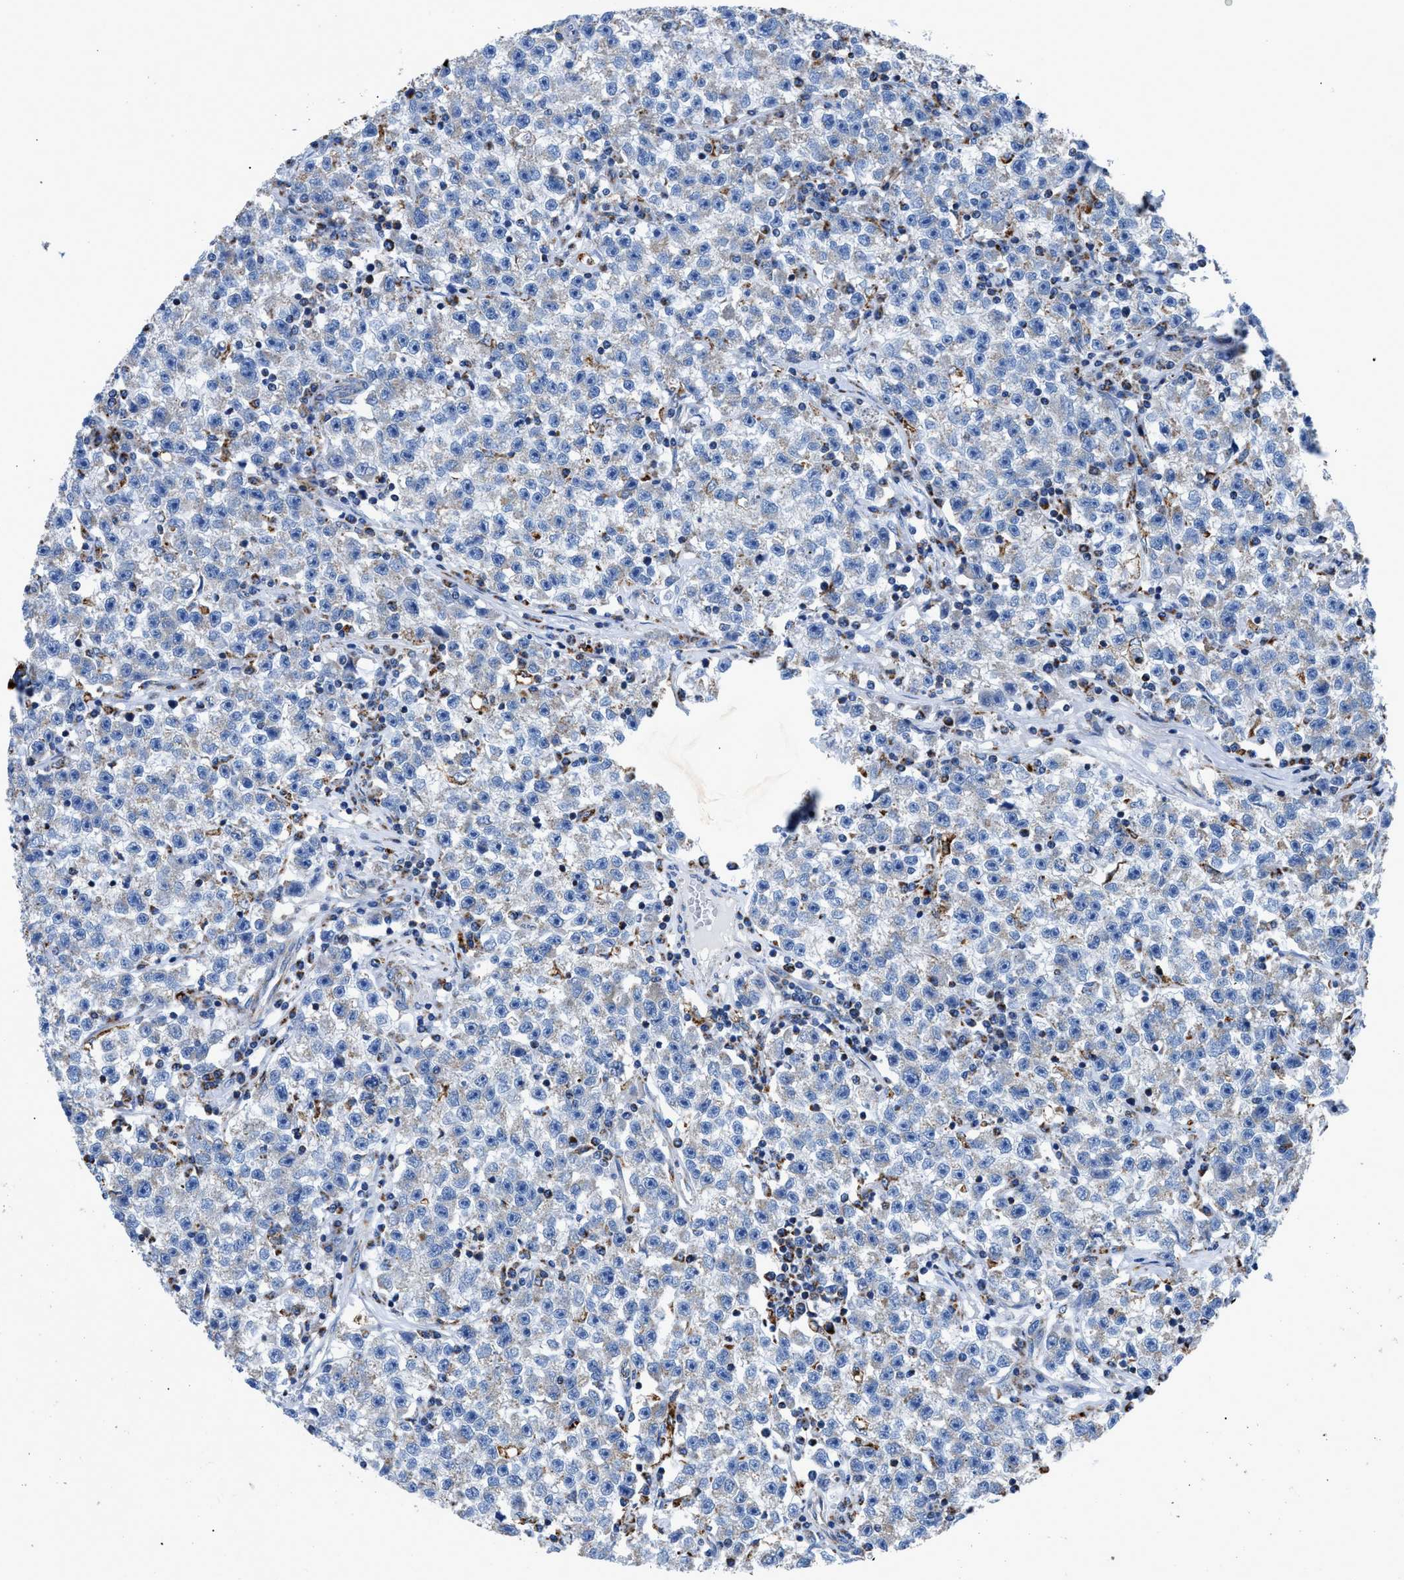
{"staining": {"intensity": "weak", "quantity": "<25%", "location": "cytoplasmic/membranous"}, "tissue": "testis cancer", "cell_type": "Tumor cells", "image_type": "cancer", "snomed": [{"axis": "morphology", "description": "Seminoma, NOS"}, {"axis": "topography", "description": "Testis"}], "caption": "An immunohistochemistry photomicrograph of seminoma (testis) is shown. There is no staining in tumor cells of seminoma (testis).", "gene": "ZDHHC3", "patient": {"sex": "male", "age": 22}}